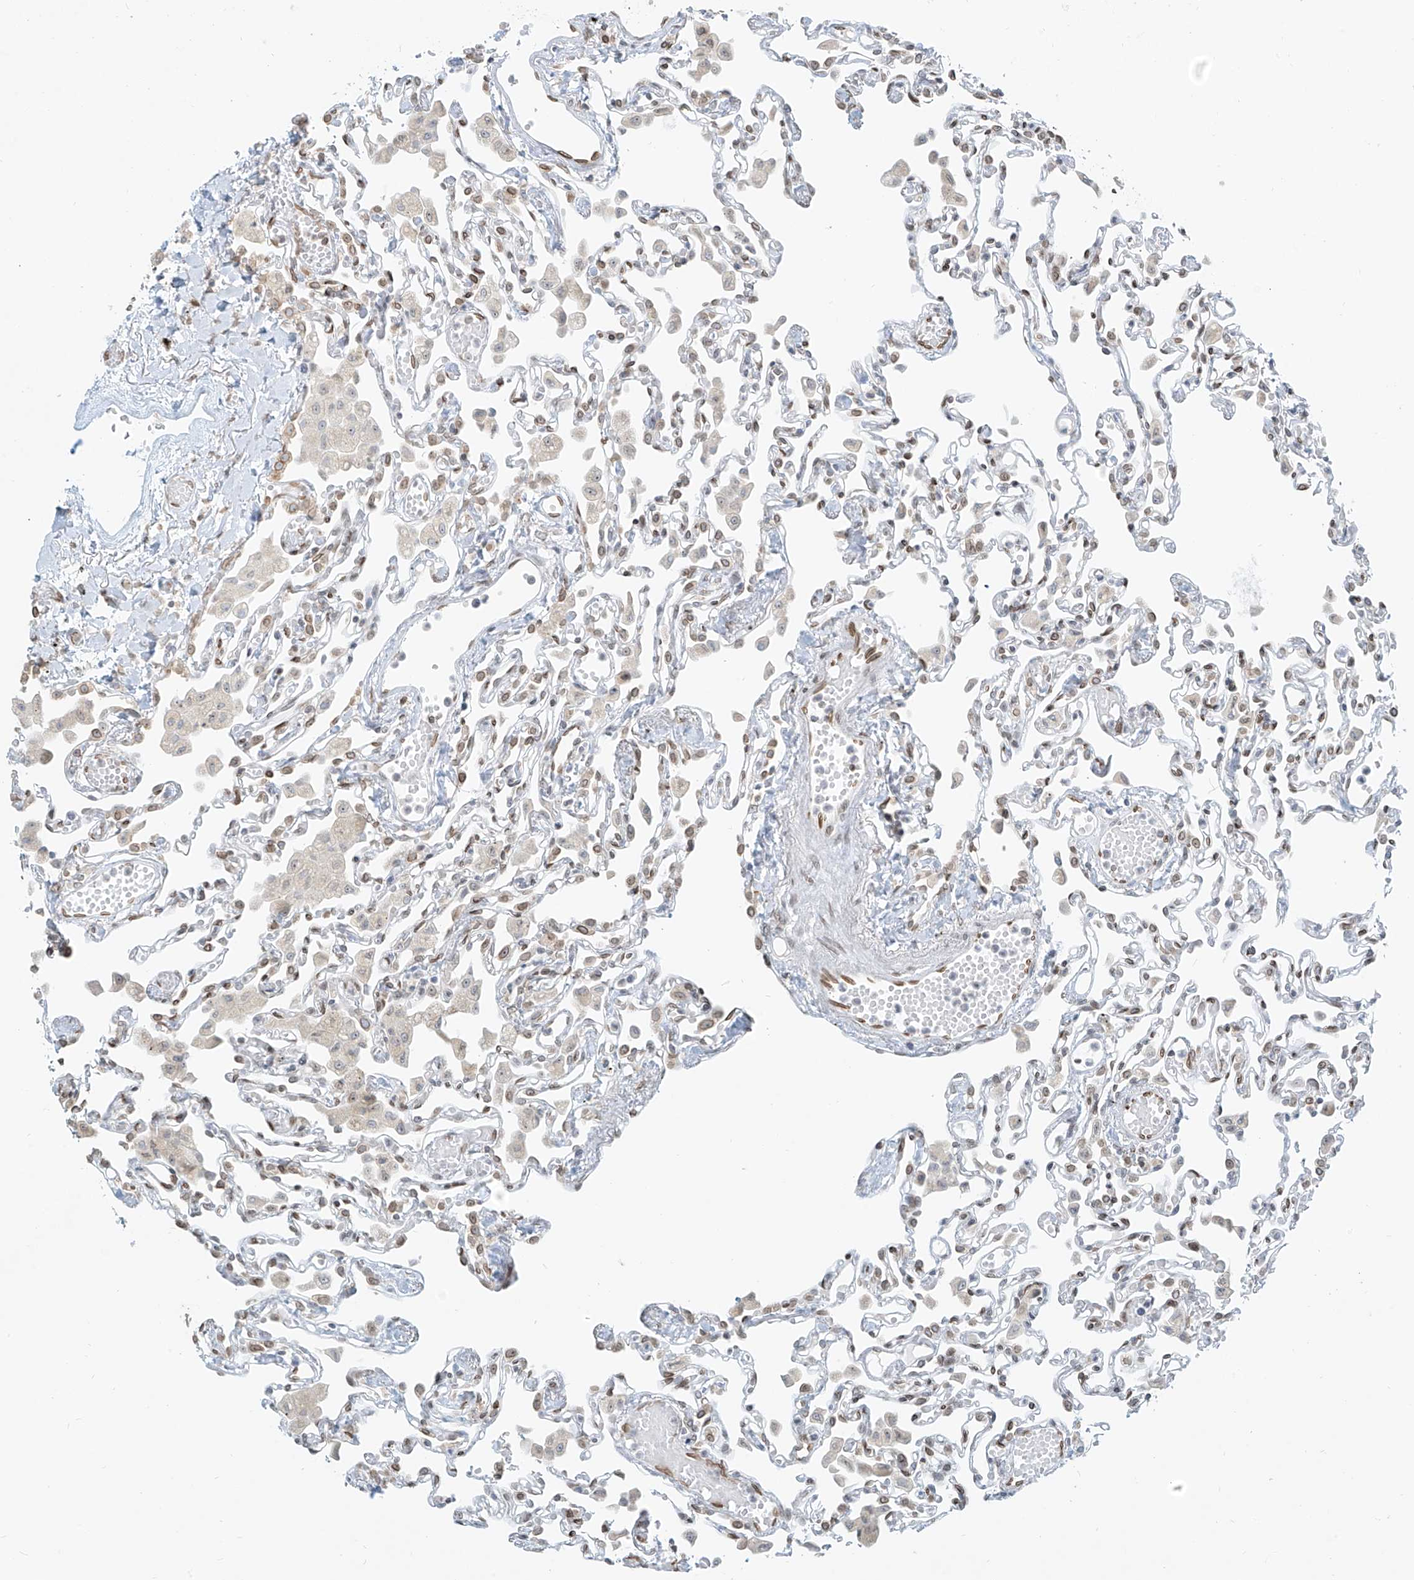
{"staining": {"intensity": "moderate", "quantity": "25%-75%", "location": "nuclear"}, "tissue": "lung", "cell_type": "Alveolar cells", "image_type": "normal", "snomed": [{"axis": "morphology", "description": "Normal tissue, NOS"}, {"axis": "topography", "description": "Bronchus"}, {"axis": "topography", "description": "Lung"}], "caption": "This image reveals IHC staining of benign human lung, with medium moderate nuclear staining in about 25%-75% of alveolar cells.", "gene": "SAMD15", "patient": {"sex": "female", "age": 49}}